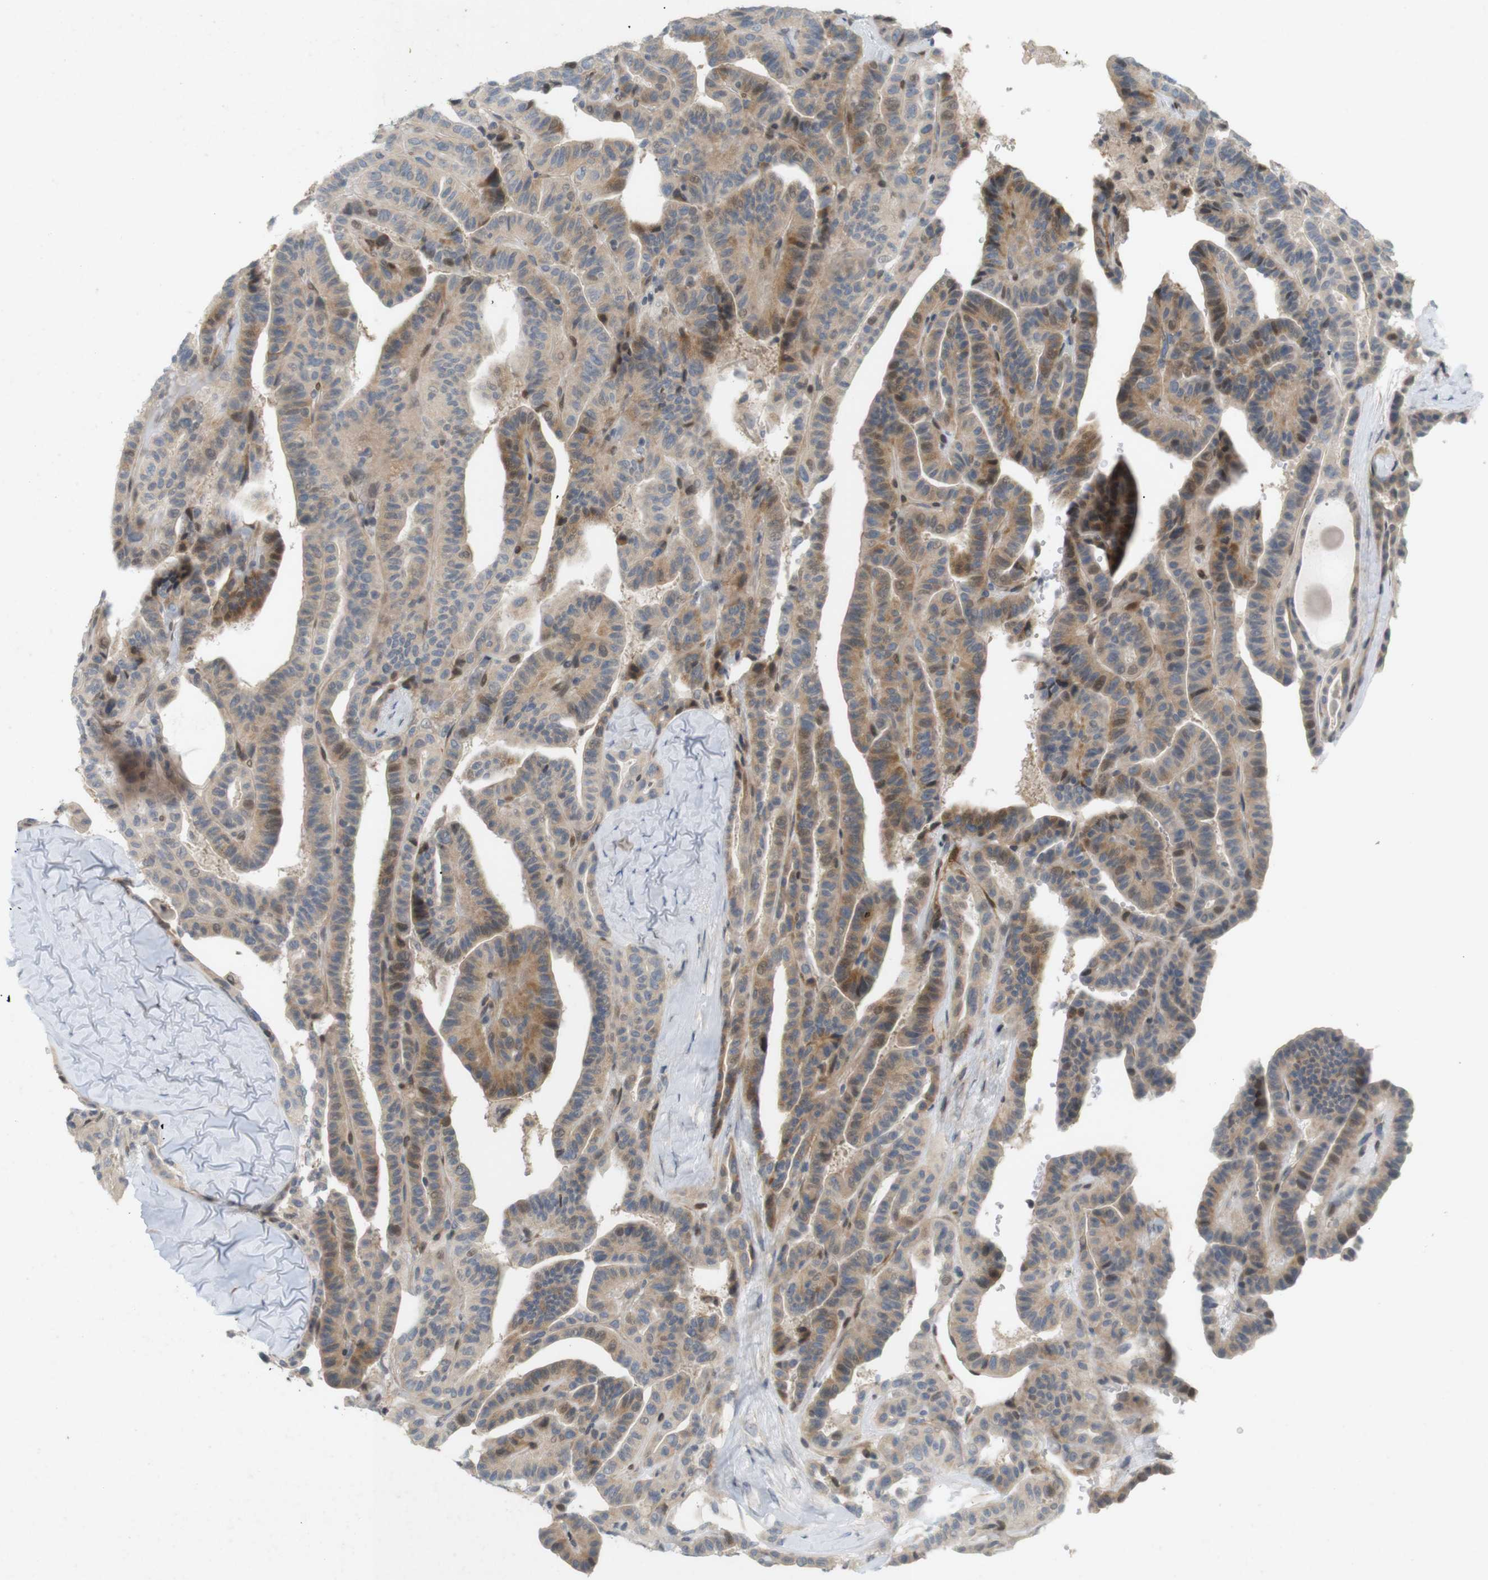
{"staining": {"intensity": "moderate", "quantity": "25%-75%", "location": "cytoplasmic/membranous"}, "tissue": "thyroid cancer", "cell_type": "Tumor cells", "image_type": "cancer", "snomed": [{"axis": "morphology", "description": "Papillary adenocarcinoma, NOS"}, {"axis": "topography", "description": "Thyroid gland"}], "caption": "This micrograph exhibits immunohistochemistry staining of human thyroid cancer, with medium moderate cytoplasmic/membranous positivity in about 25%-75% of tumor cells.", "gene": "PPP1R14A", "patient": {"sex": "male", "age": 77}}